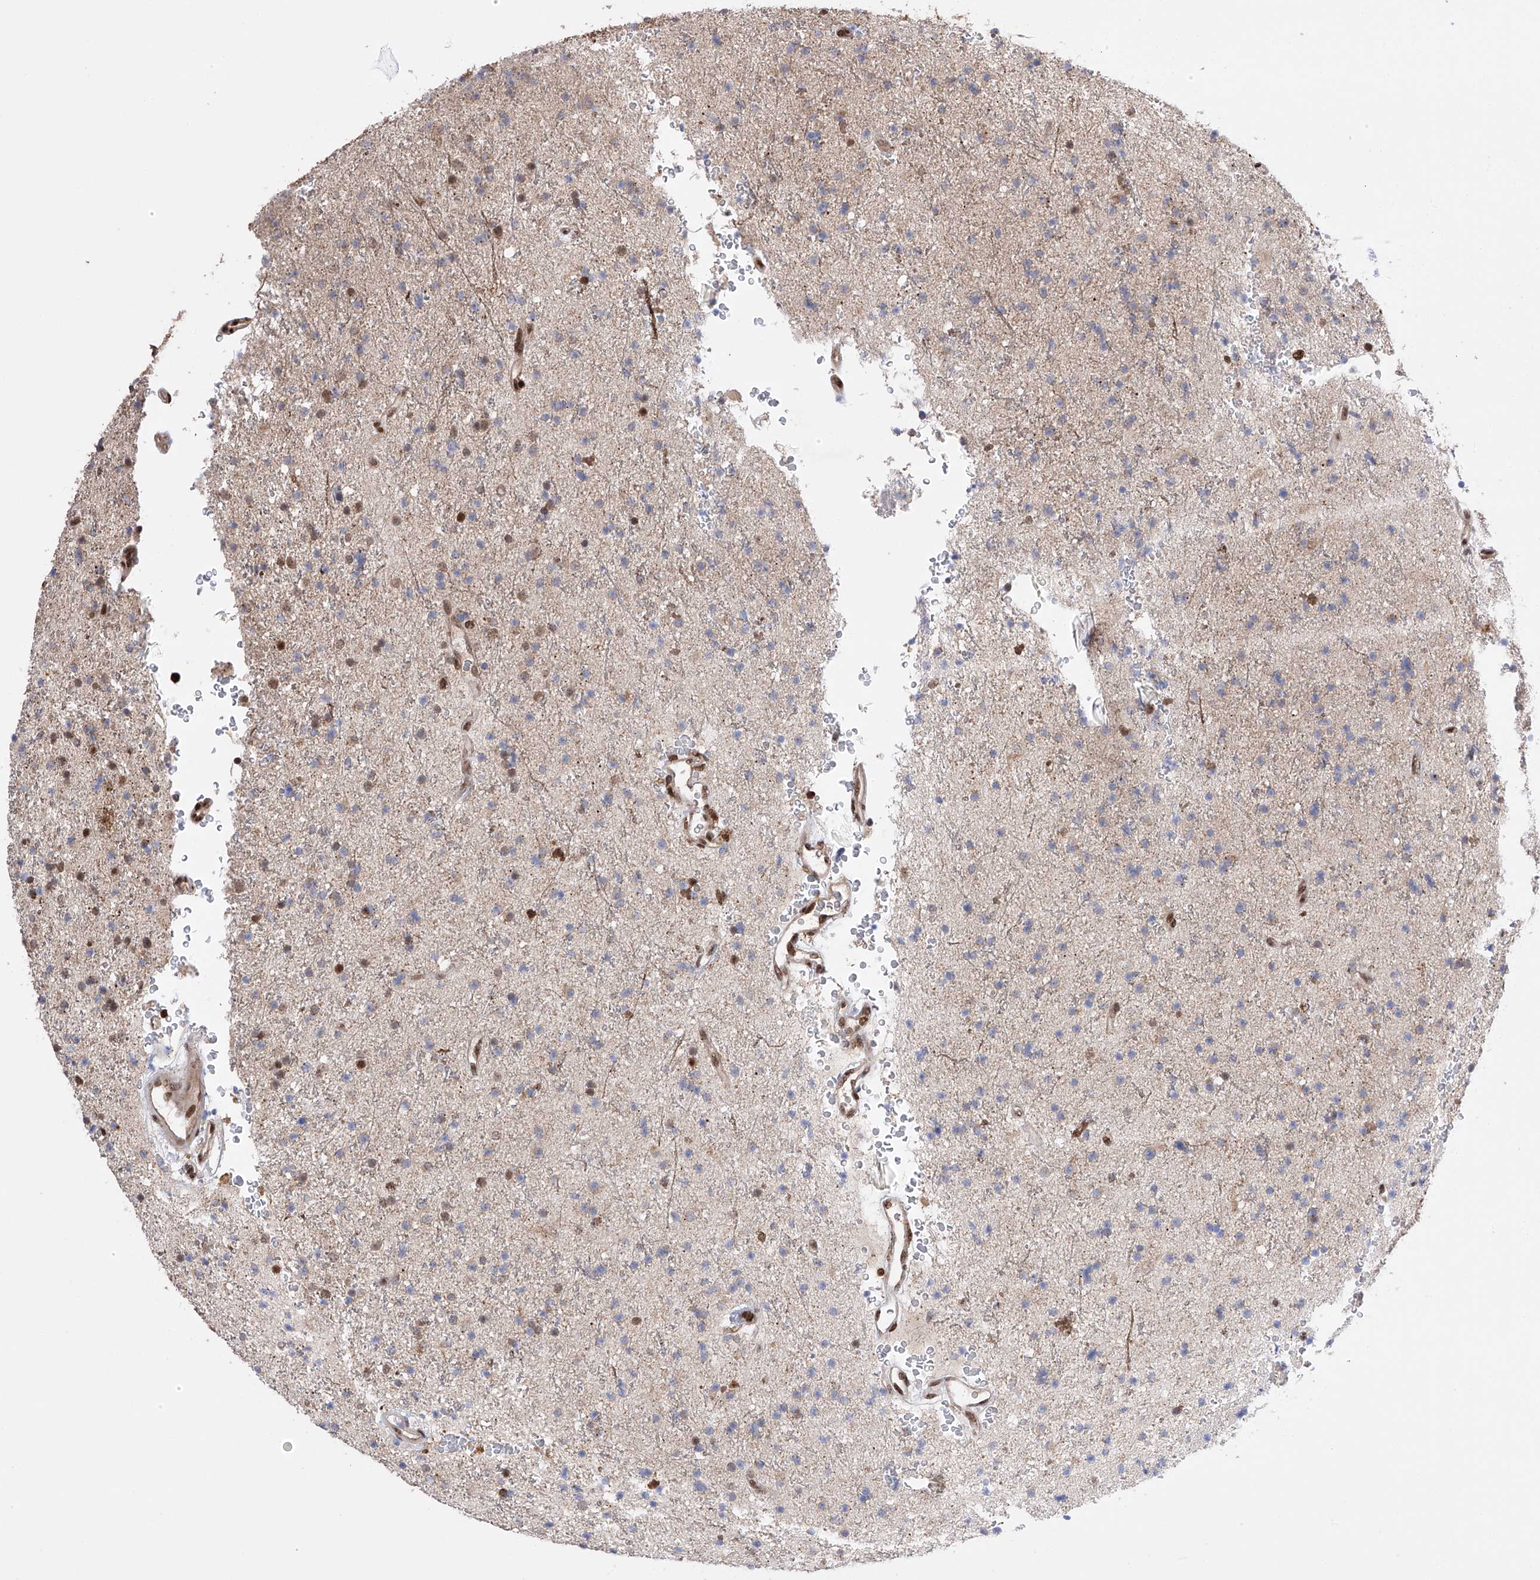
{"staining": {"intensity": "moderate", "quantity": "<25%", "location": "nuclear"}, "tissue": "glioma", "cell_type": "Tumor cells", "image_type": "cancer", "snomed": [{"axis": "morphology", "description": "Glioma, malignant, High grade"}, {"axis": "topography", "description": "Brain"}], "caption": "Immunohistochemistry micrograph of neoplastic tissue: glioma stained using IHC displays low levels of moderate protein expression localized specifically in the nuclear of tumor cells, appearing as a nuclear brown color.", "gene": "ZNF280D", "patient": {"sex": "male", "age": 34}}